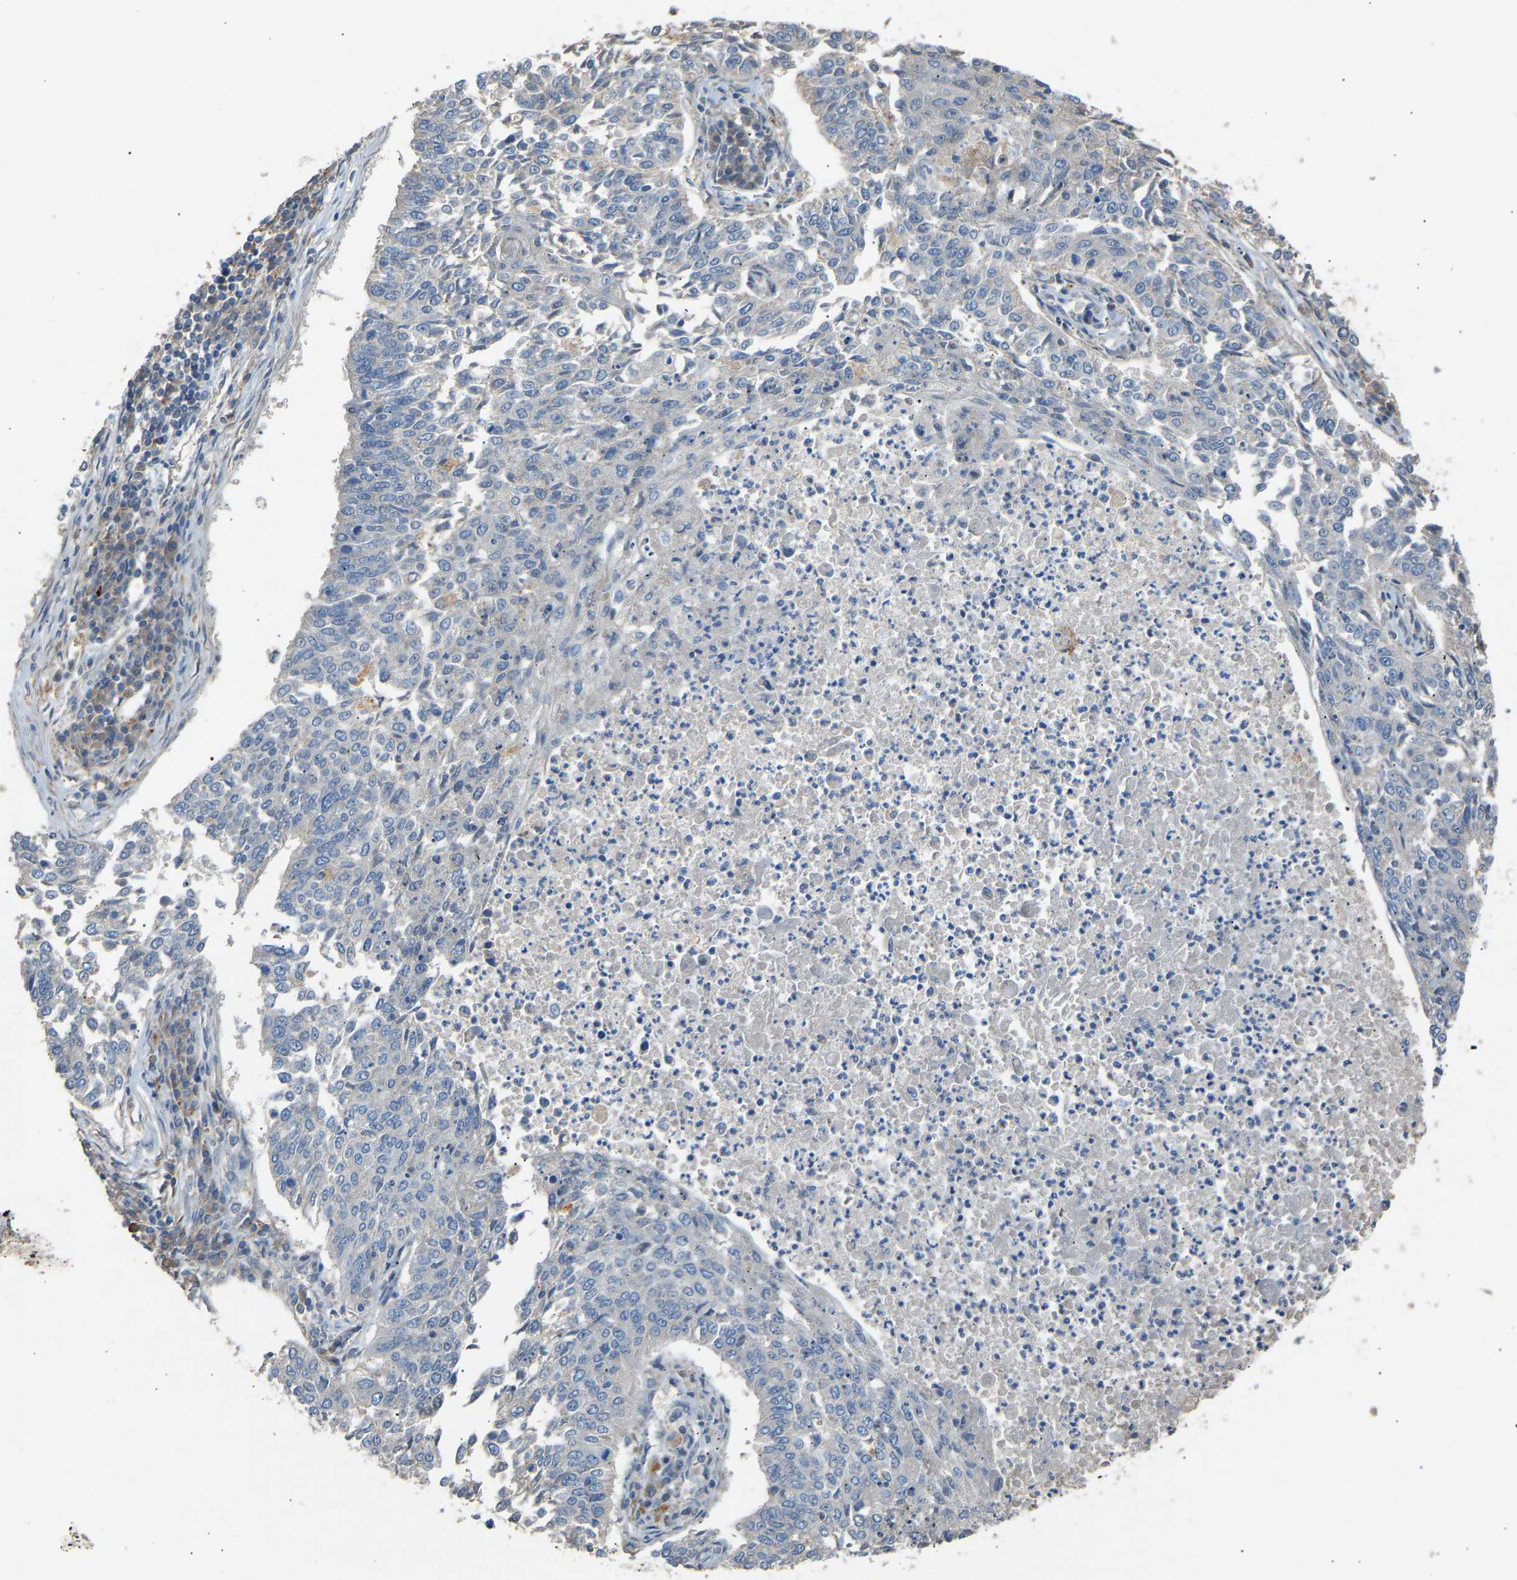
{"staining": {"intensity": "negative", "quantity": "none", "location": "none"}, "tissue": "lung cancer", "cell_type": "Tumor cells", "image_type": "cancer", "snomed": [{"axis": "morphology", "description": "Normal tissue, NOS"}, {"axis": "morphology", "description": "Squamous cell carcinoma, NOS"}, {"axis": "topography", "description": "Cartilage tissue"}, {"axis": "topography", "description": "Bronchus"}, {"axis": "topography", "description": "Lung"}], "caption": "Lung squamous cell carcinoma was stained to show a protein in brown. There is no significant staining in tumor cells.", "gene": "RGP1", "patient": {"sex": "female", "age": 49}}